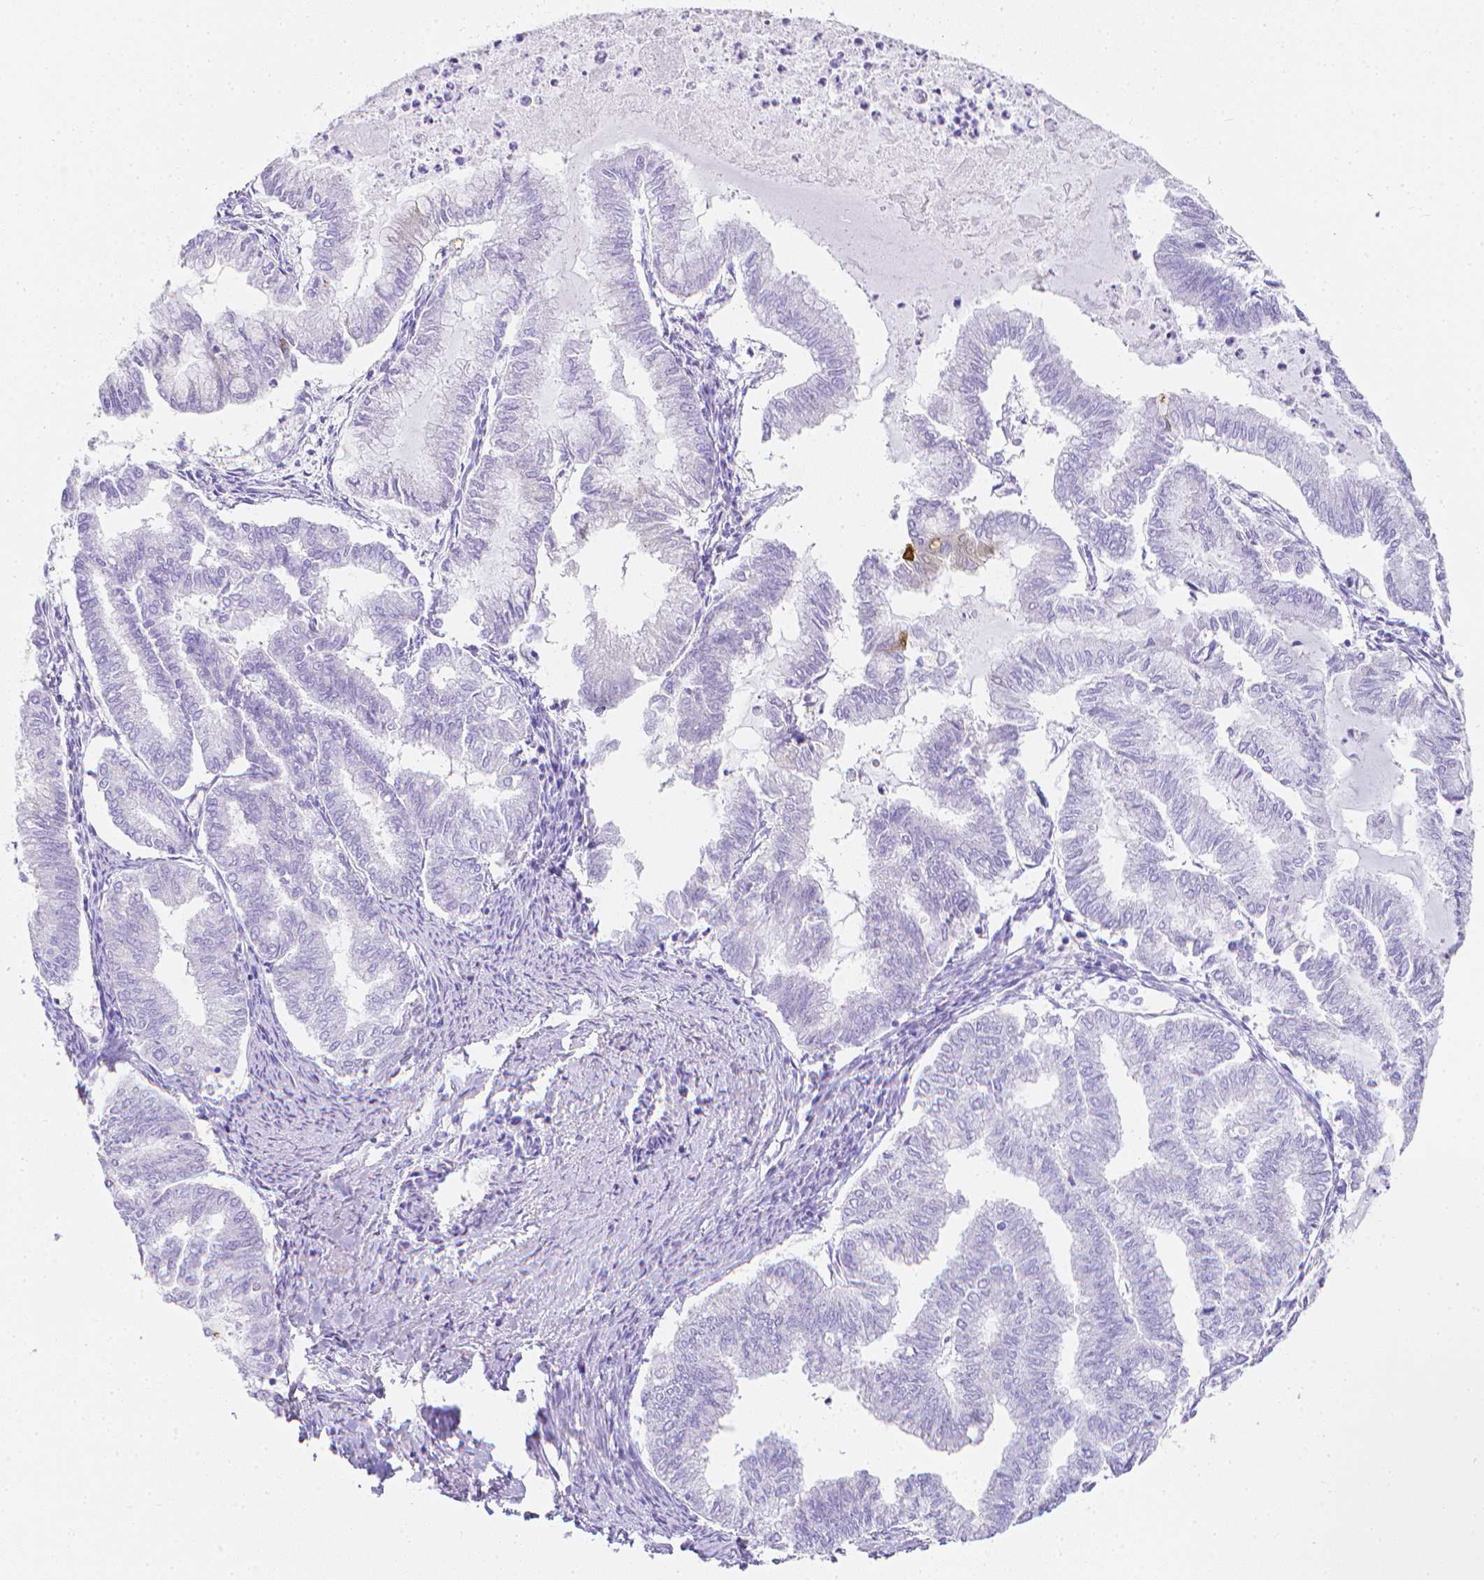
{"staining": {"intensity": "negative", "quantity": "none", "location": "none"}, "tissue": "endometrial cancer", "cell_type": "Tumor cells", "image_type": "cancer", "snomed": [{"axis": "morphology", "description": "Adenocarcinoma, NOS"}, {"axis": "topography", "description": "Endometrium"}], "caption": "This image is of endometrial cancer (adenocarcinoma) stained with immunohistochemistry to label a protein in brown with the nuclei are counter-stained blue. There is no staining in tumor cells. (Immunohistochemistry (ihc), brightfield microscopy, high magnification).", "gene": "LGALS4", "patient": {"sex": "female", "age": 79}}